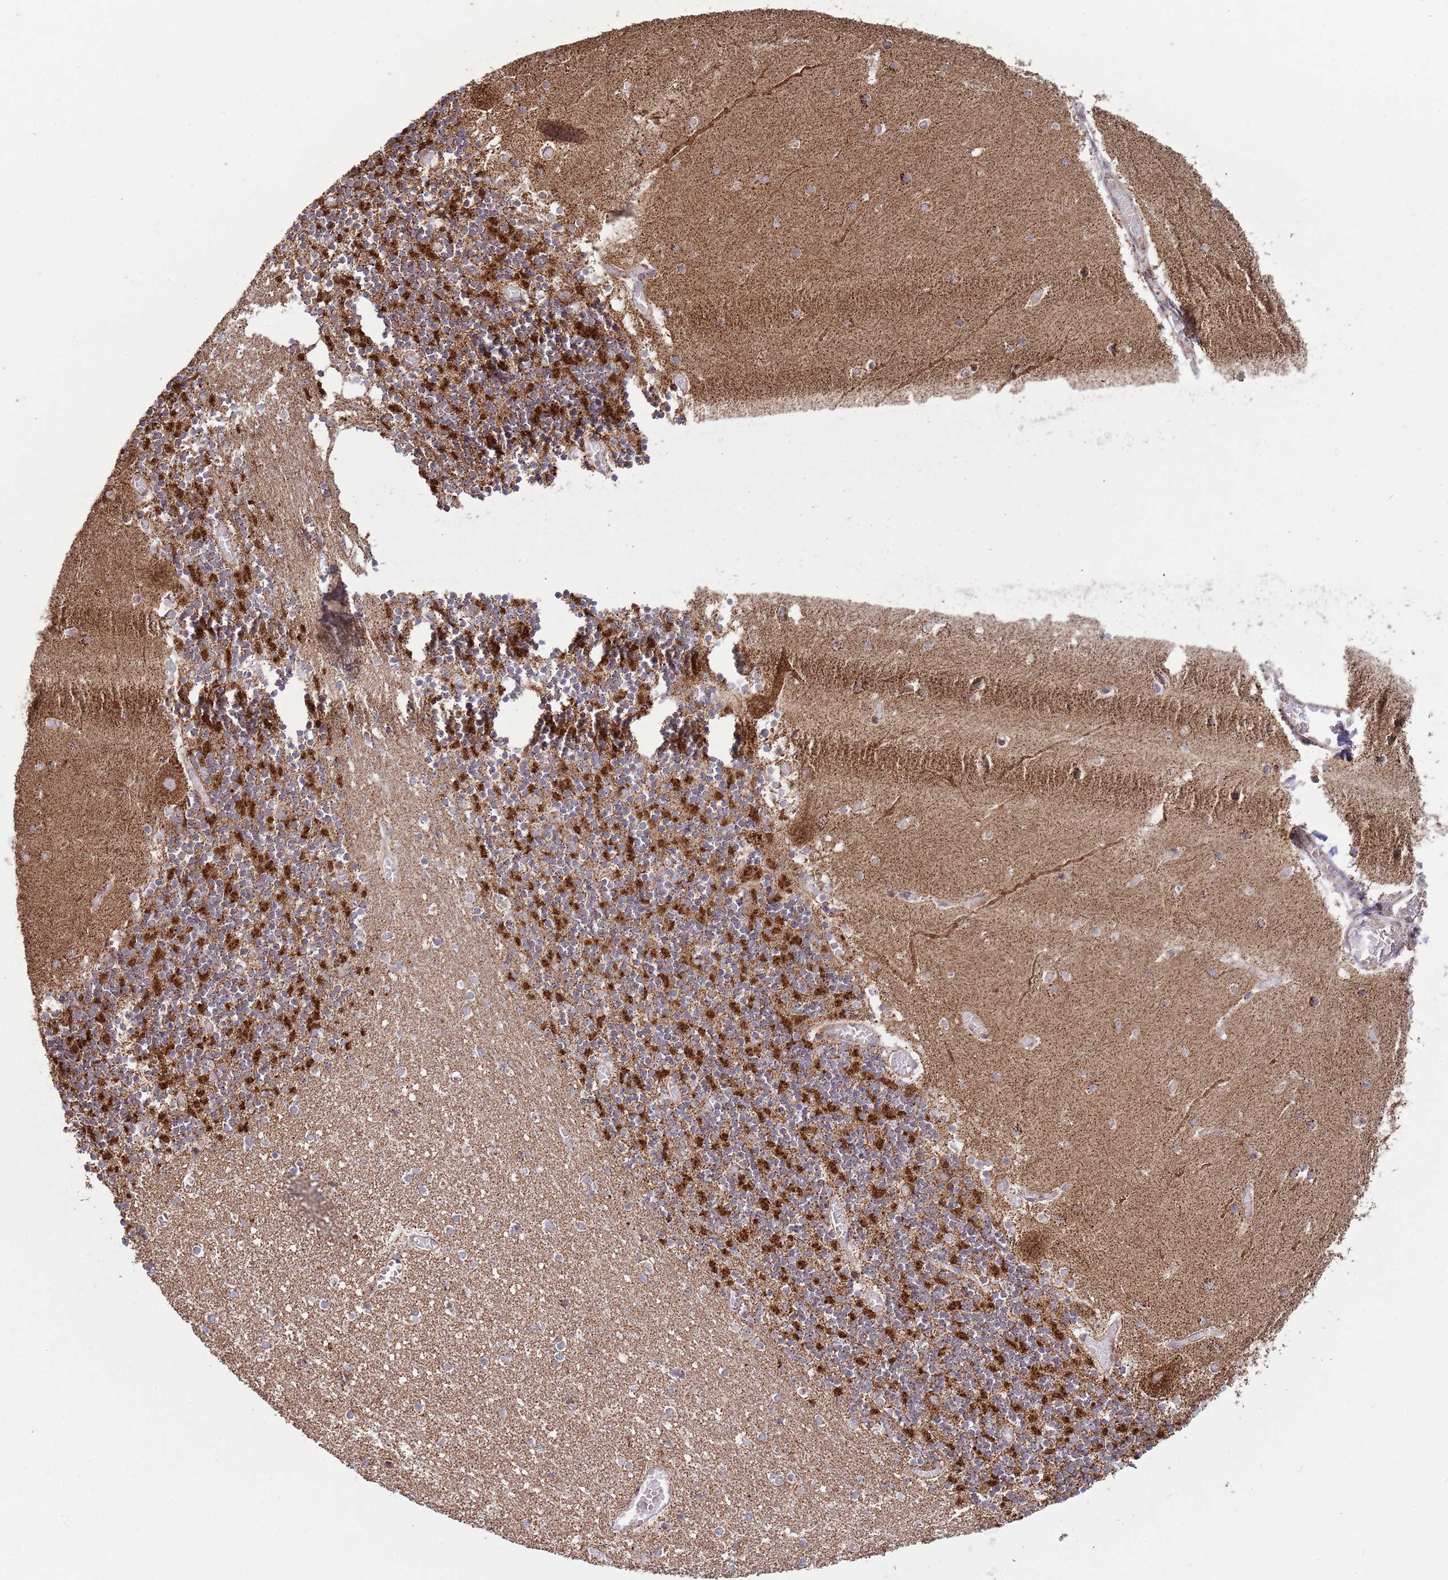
{"staining": {"intensity": "strong", "quantity": "25%-75%", "location": "cytoplasmic/membranous"}, "tissue": "cerebellum", "cell_type": "Cells in granular layer", "image_type": "normal", "snomed": [{"axis": "morphology", "description": "Normal tissue, NOS"}, {"axis": "topography", "description": "Cerebellum"}], "caption": "Immunohistochemistry of benign human cerebellum demonstrates high levels of strong cytoplasmic/membranous staining in approximately 25%-75% of cells in granular layer.", "gene": "ATP5PD", "patient": {"sex": "female", "age": 28}}